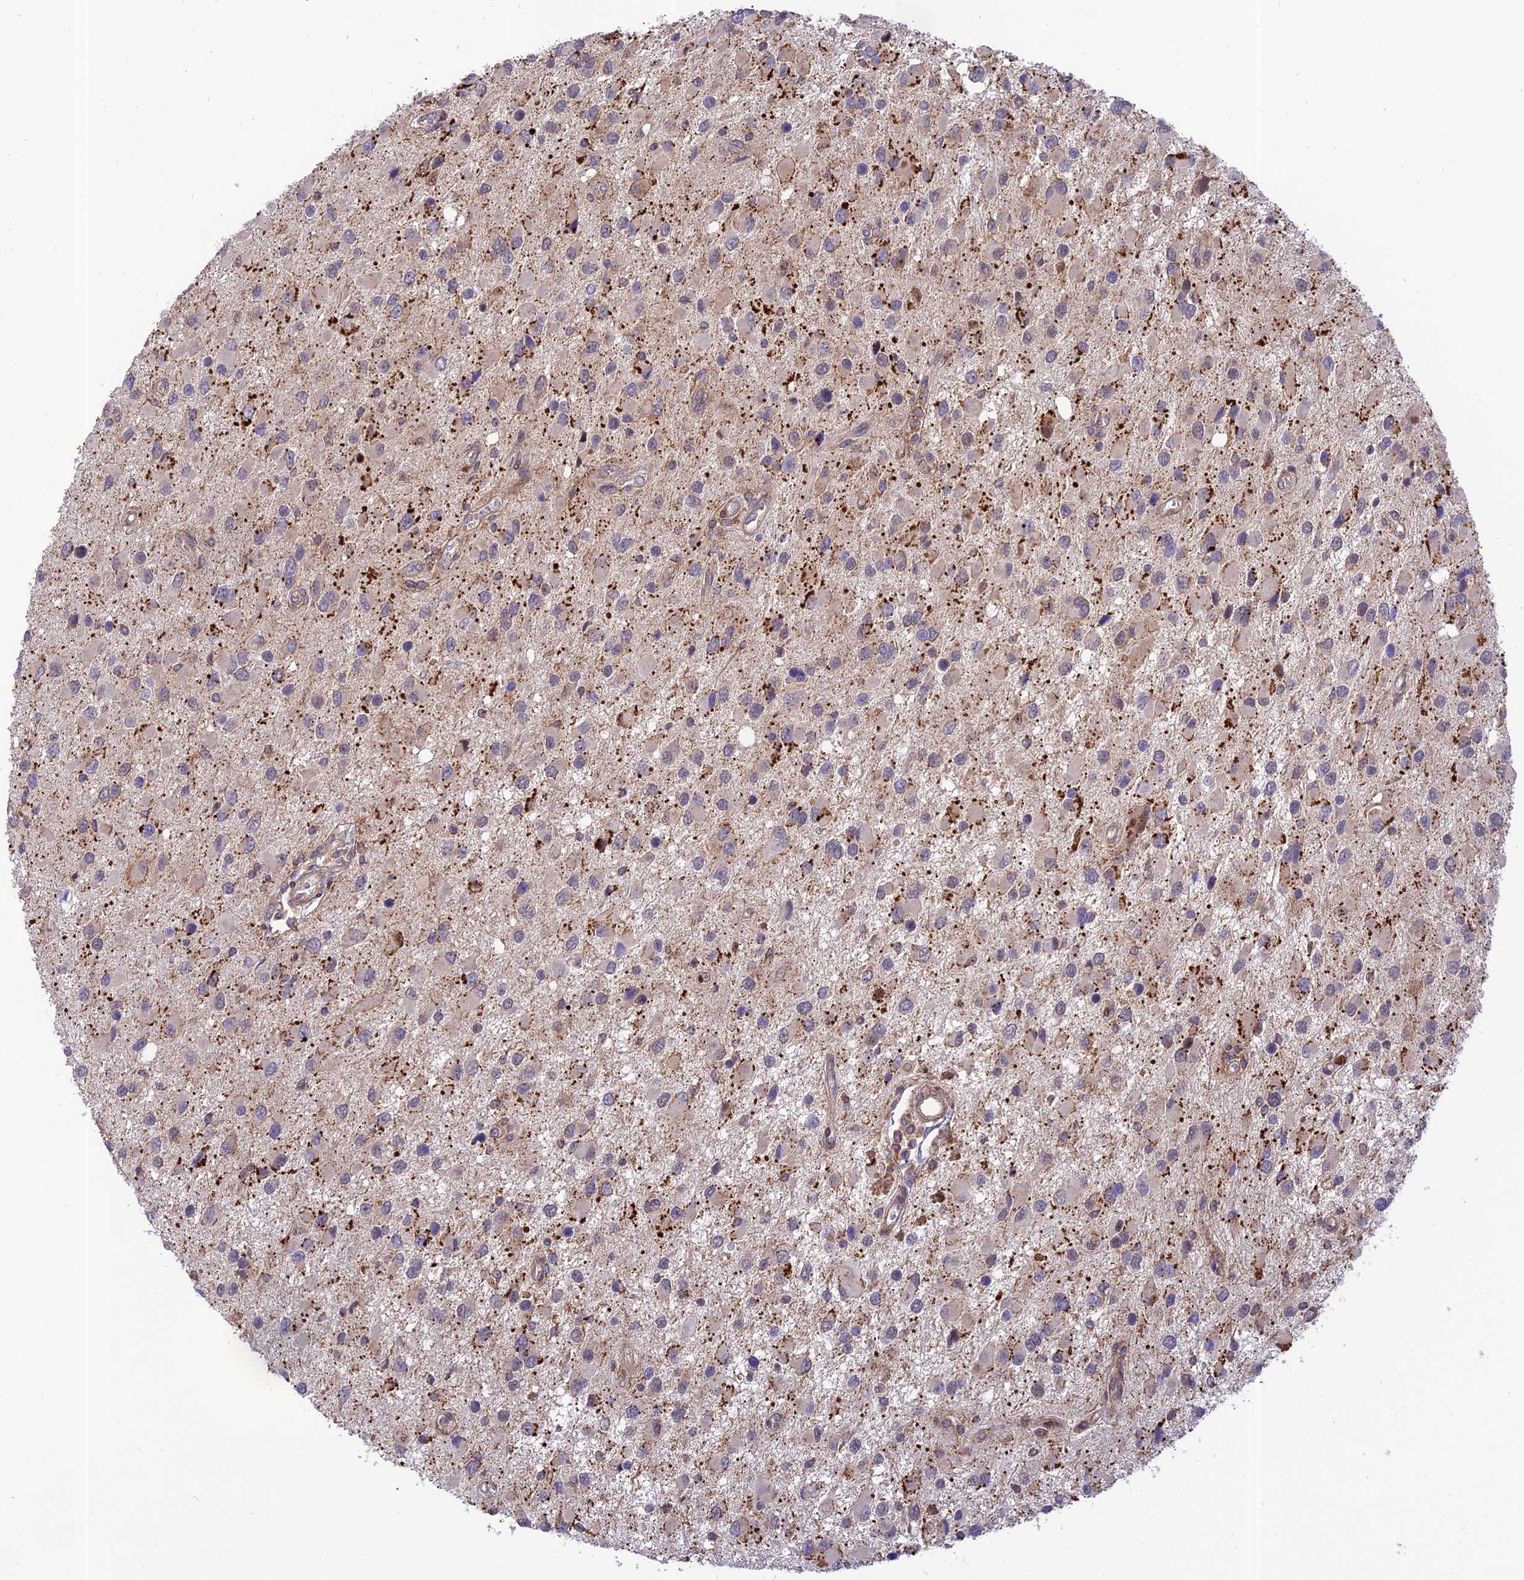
{"staining": {"intensity": "negative", "quantity": "none", "location": "none"}, "tissue": "glioma", "cell_type": "Tumor cells", "image_type": "cancer", "snomed": [{"axis": "morphology", "description": "Glioma, malignant, High grade"}, {"axis": "topography", "description": "Brain"}], "caption": "DAB immunohistochemical staining of human malignant high-grade glioma shows no significant positivity in tumor cells.", "gene": "ZNF584", "patient": {"sex": "male", "age": 53}}